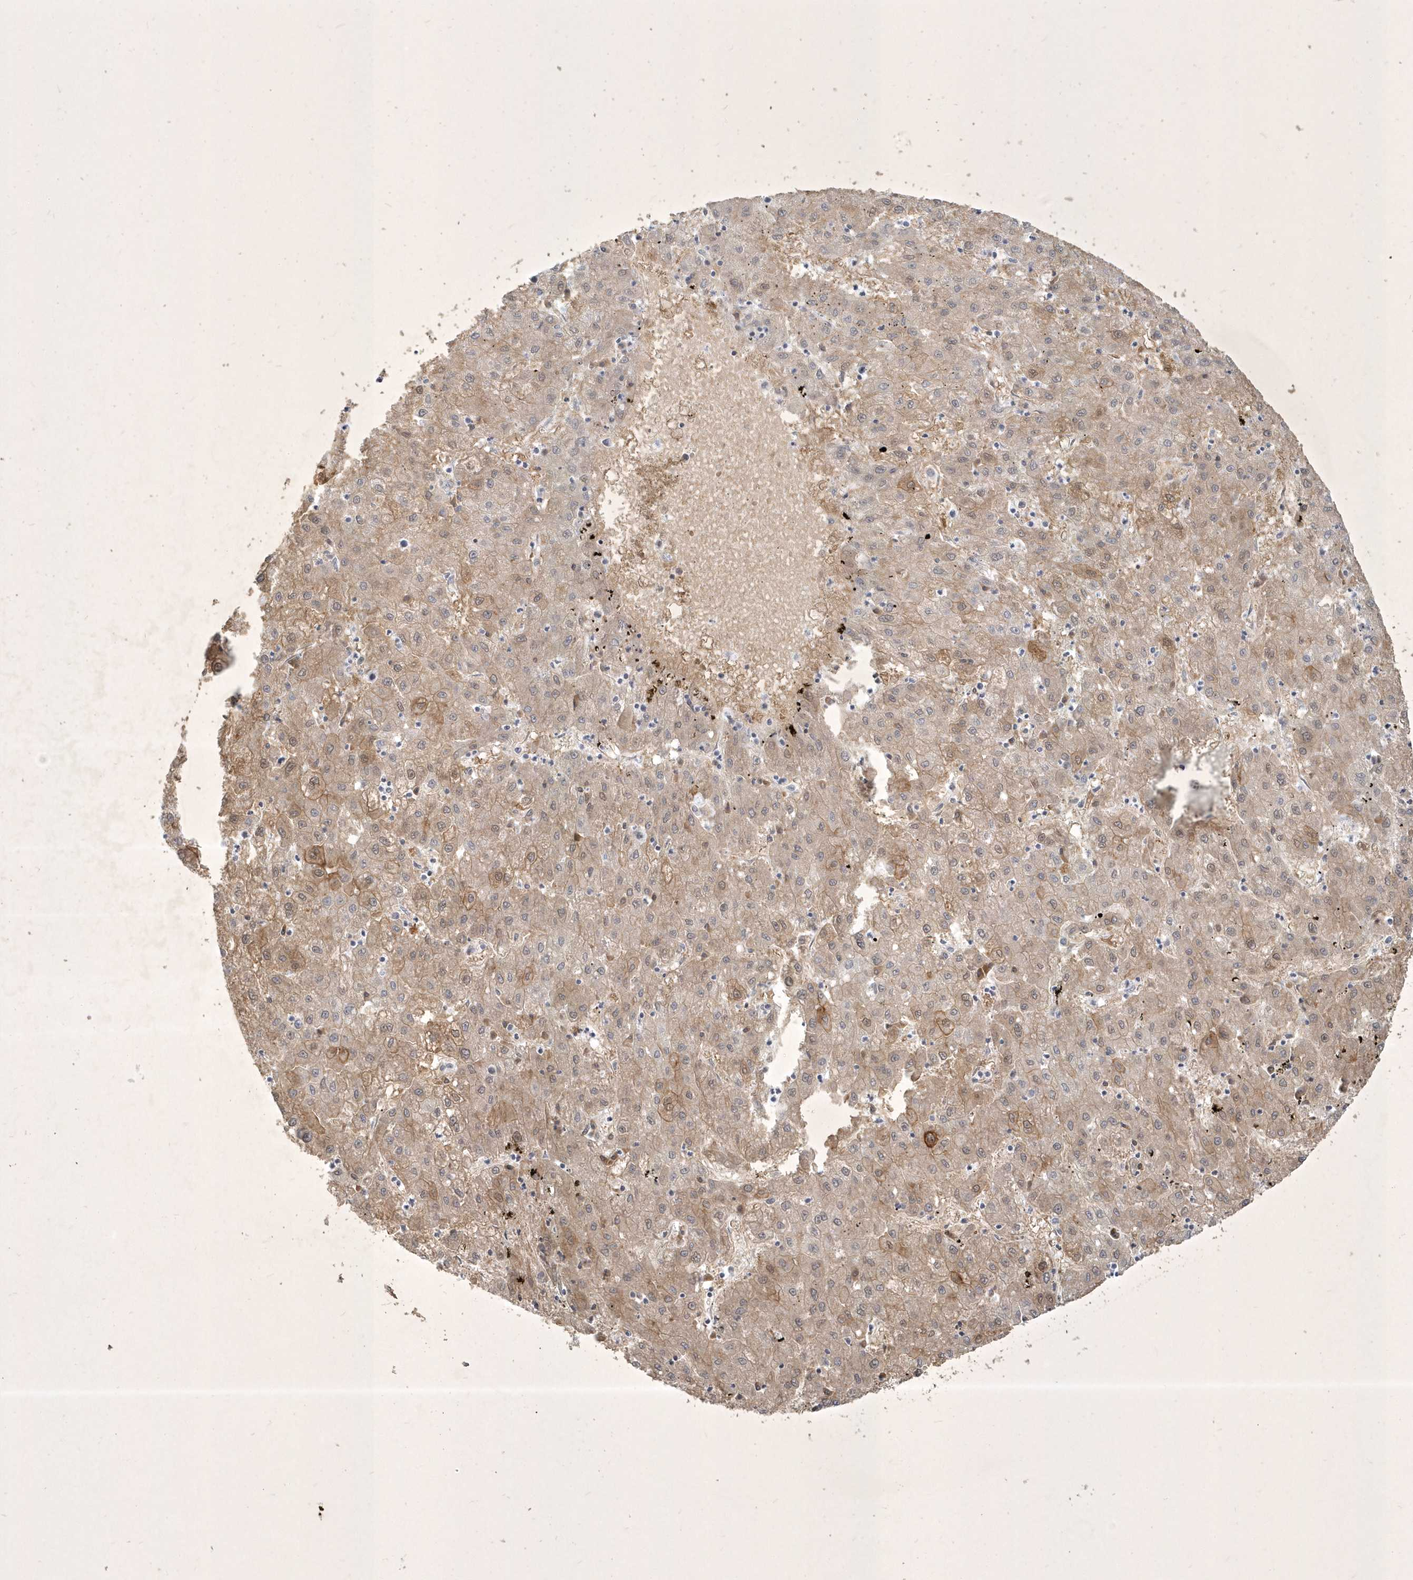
{"staining": {"intensity": "moderate", "quantity": "25%-75%", "location": "cytoplasmic/membranous"}, "tissue": "liver cancer", "cell_type": "Tumor cells", "image_type": "cancer", "snomed": [{"axis": "morphology", "description": "Carcinoma, Hepatocellular, NOS"}, {"axis": "topography", "description": "Liver"}], "caption": "DAB (3,3'-diaminobenzidine) immunohistochemical staining of liver cancer (hepatocellular carcinoma) demonstrates moderate cytoplasmic/membranous protein expression in approximately 25%-75% of tumor cells.", "gene": "BOD1", "patient": {"sex": "male", "age": 72}}